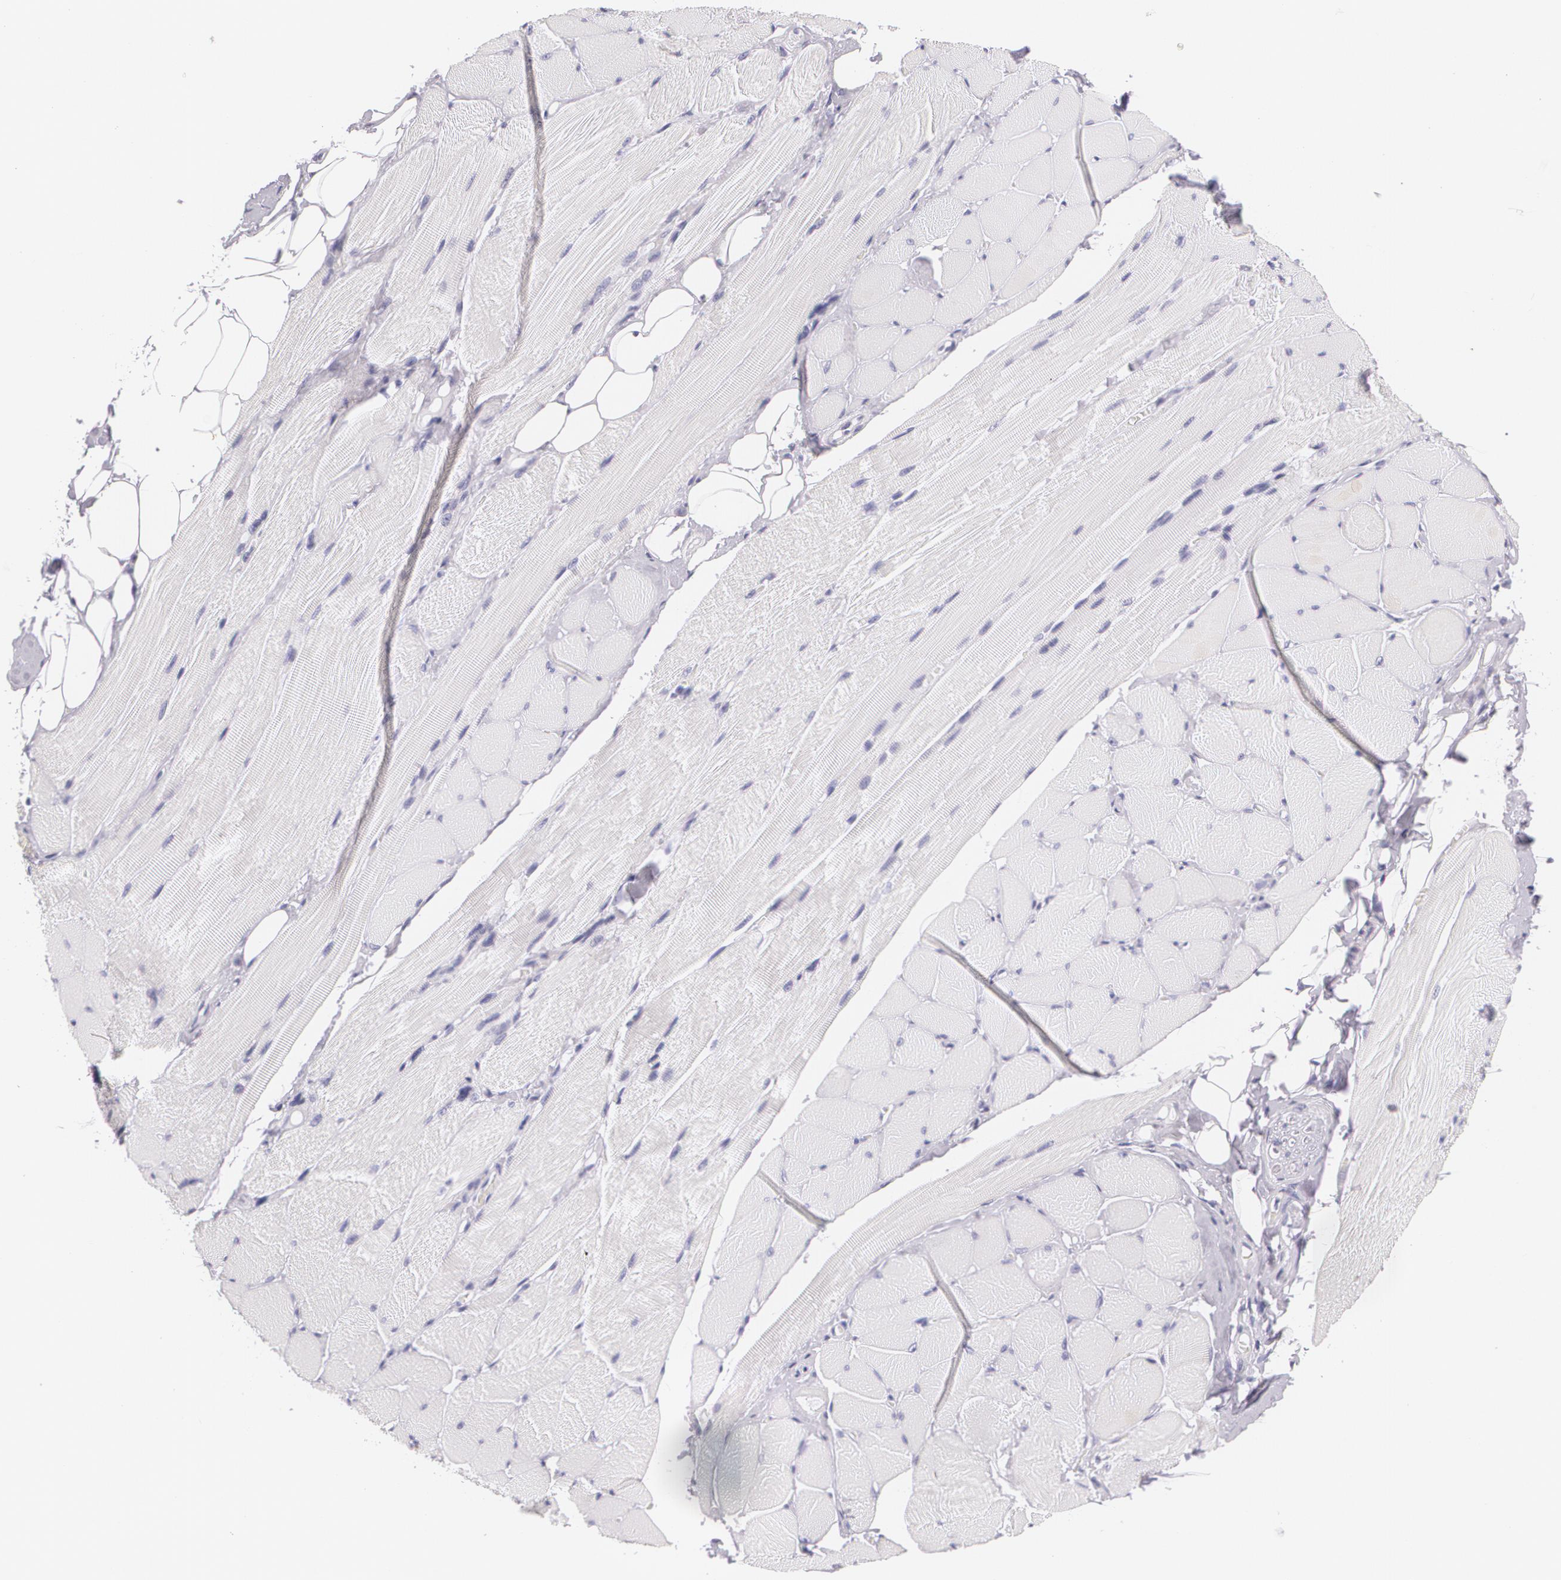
{"staining": {"intensity": "negative", "quantity": "none", "location": "none"}, "tissue": "adipose tissue", "cell_type": "Adipocytes", "image_type": "normal", "snomed": [{"axis": "morphology", "description": "Normal tissue, NOS"}, {"axis": "topography", "description": "Skeletal muscle"}, {"axis": "topography", "description": "Peripheral nerve tissue"}], "caption": "This is a photomicrograph of IHC staining of normal adipose tissue, which shows no staining in adipocytes. (DAB (3,3'-diaminobenzidine) immunohistochemistry (IHC), high magnification).", "gene": "DLG4", "patient": {"sex": "female", "age": 84}}